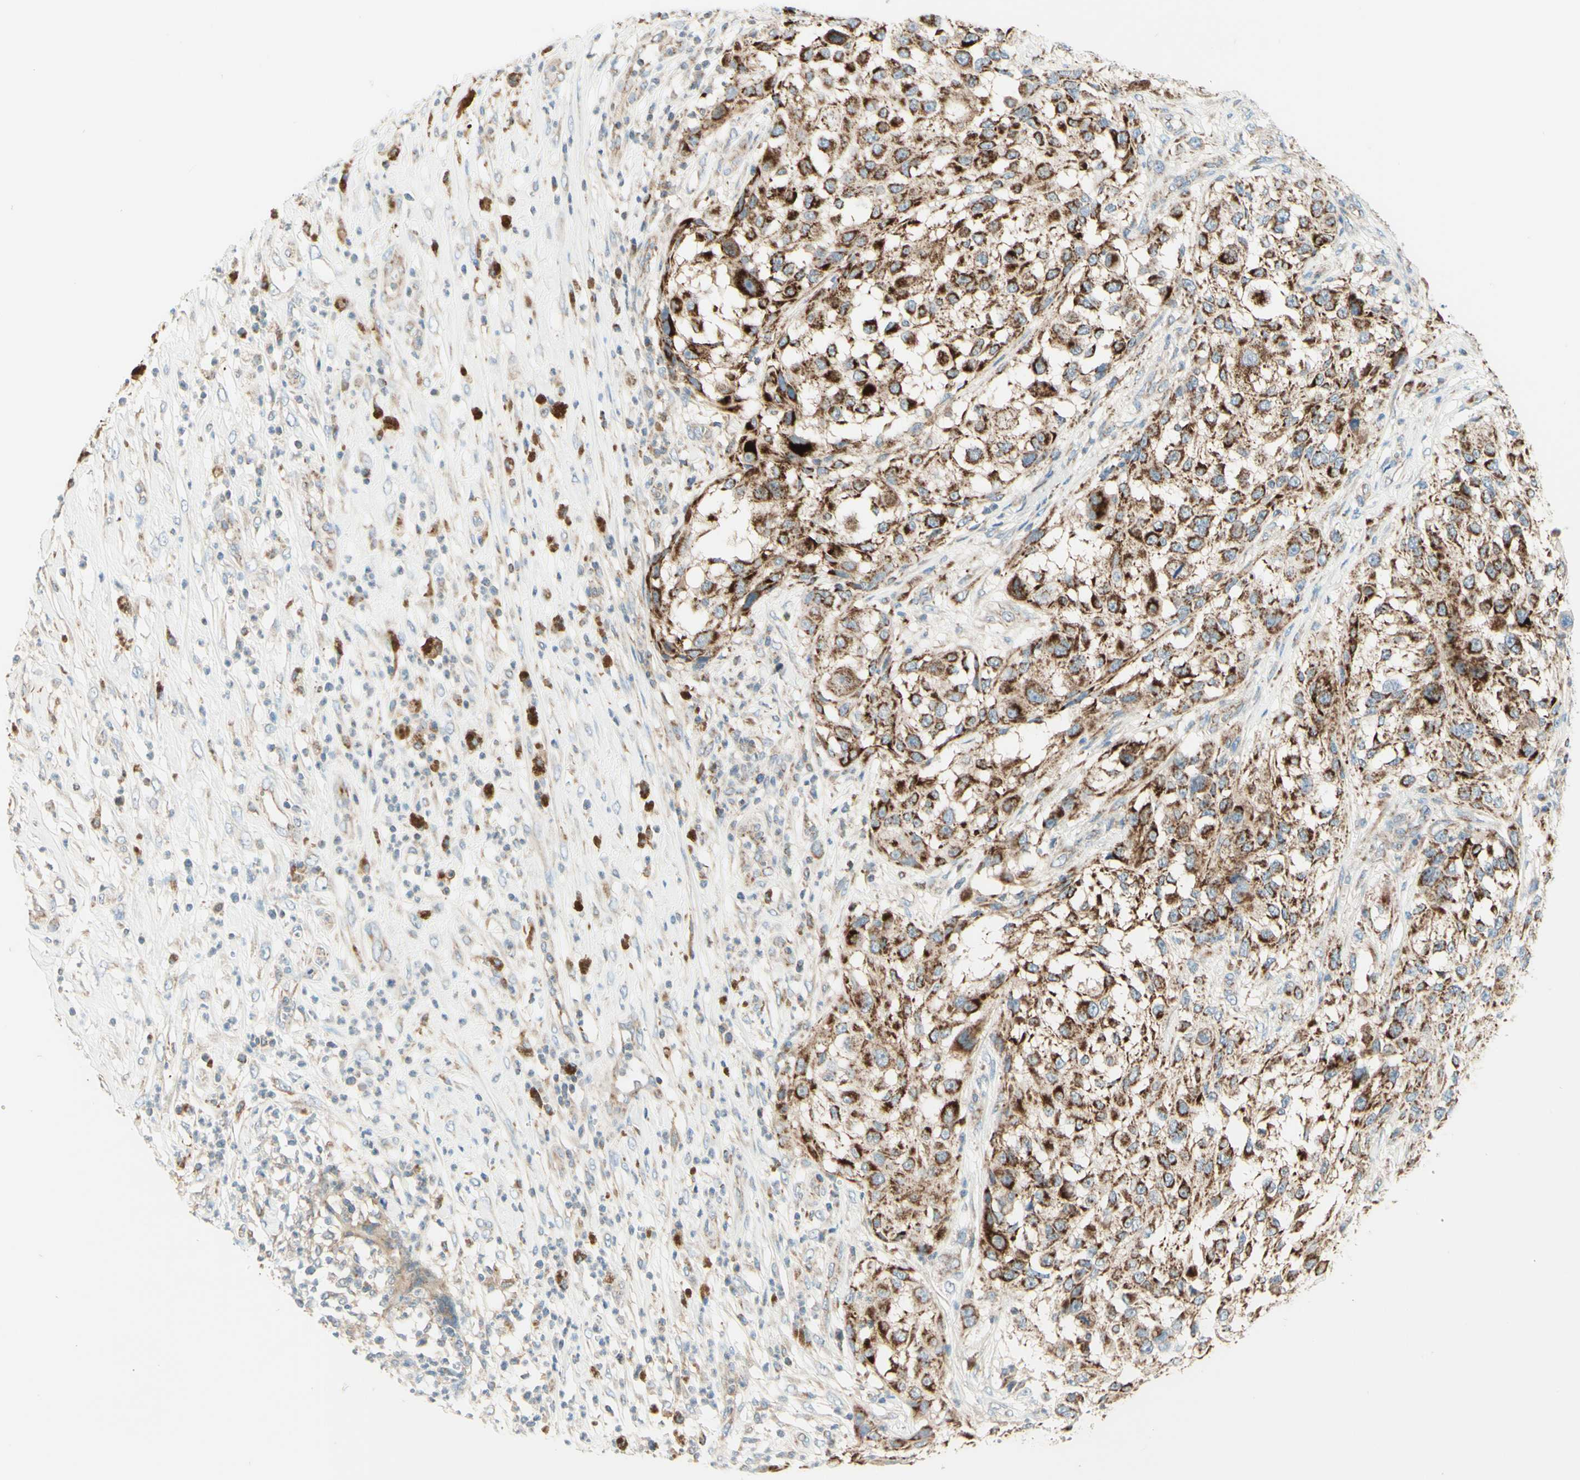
{"staining": {"intensity": "strong", "quantity": ">75%", "location": "cytoplasmic/membranous"}, "tissue": "melanoma", "cell_type": "Tumor cells", "image_type": "cancer", "snomed": [{"axis": "morphology", "description": "Necrosis, NOS"}, {"axis": "morphology", "description": "Malignant melanoma, NOS"}, {"axis": "topography", "description": "Skin"}], "caption": "IHC image of neoplastic tissue: human melanoma stained using immunohistochemistry (IHC) exhibits high levels of strong protein expression localized specifically in the cytoplasmic/membranous of tumor cells, appearing as a cytoplasmic/membranous brown color.", "gene": "ARMC10", "patient": {"sex": "female", "age": 87}}